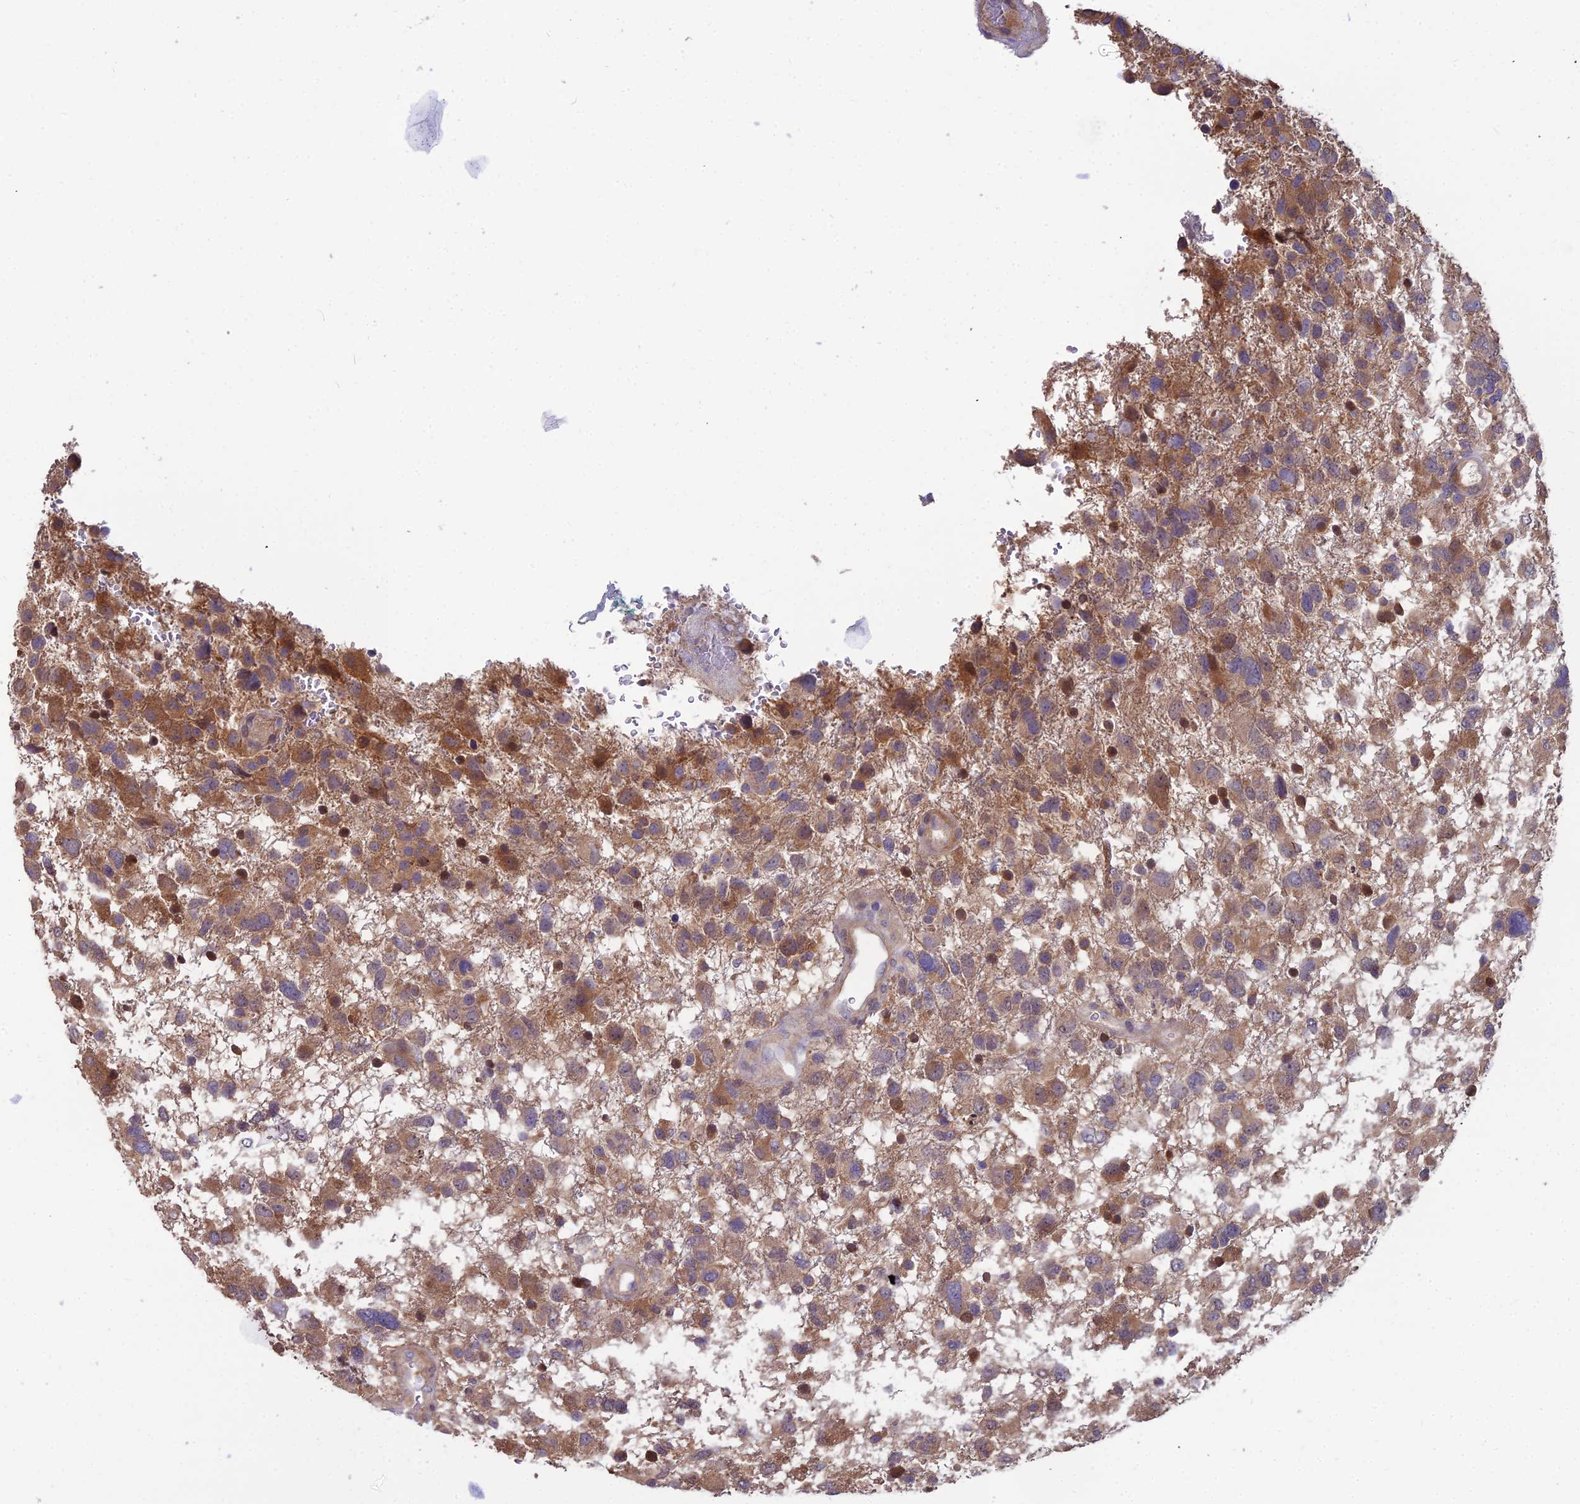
{"staining": {"intensity": "moderate", "quantity": "25%-75%", "location": "cytoplasmic/membranous"}, "tissue": "glioma", "cell_type": "Tumor cells", "image_type": "cancer", "snomed": [{"axis": "morphology", "description": "Glioma, malignant, High grade"}, {"axis": "topography", "description": "Brain"}], "caption": "Protein staining exhibits moderate cytoplasmic/membranous expression in about 25%-75% of tumor cells in malignant glioma (high-grade).", "gene": "MVD", "patient": {"sex": "male", "age": 61}}